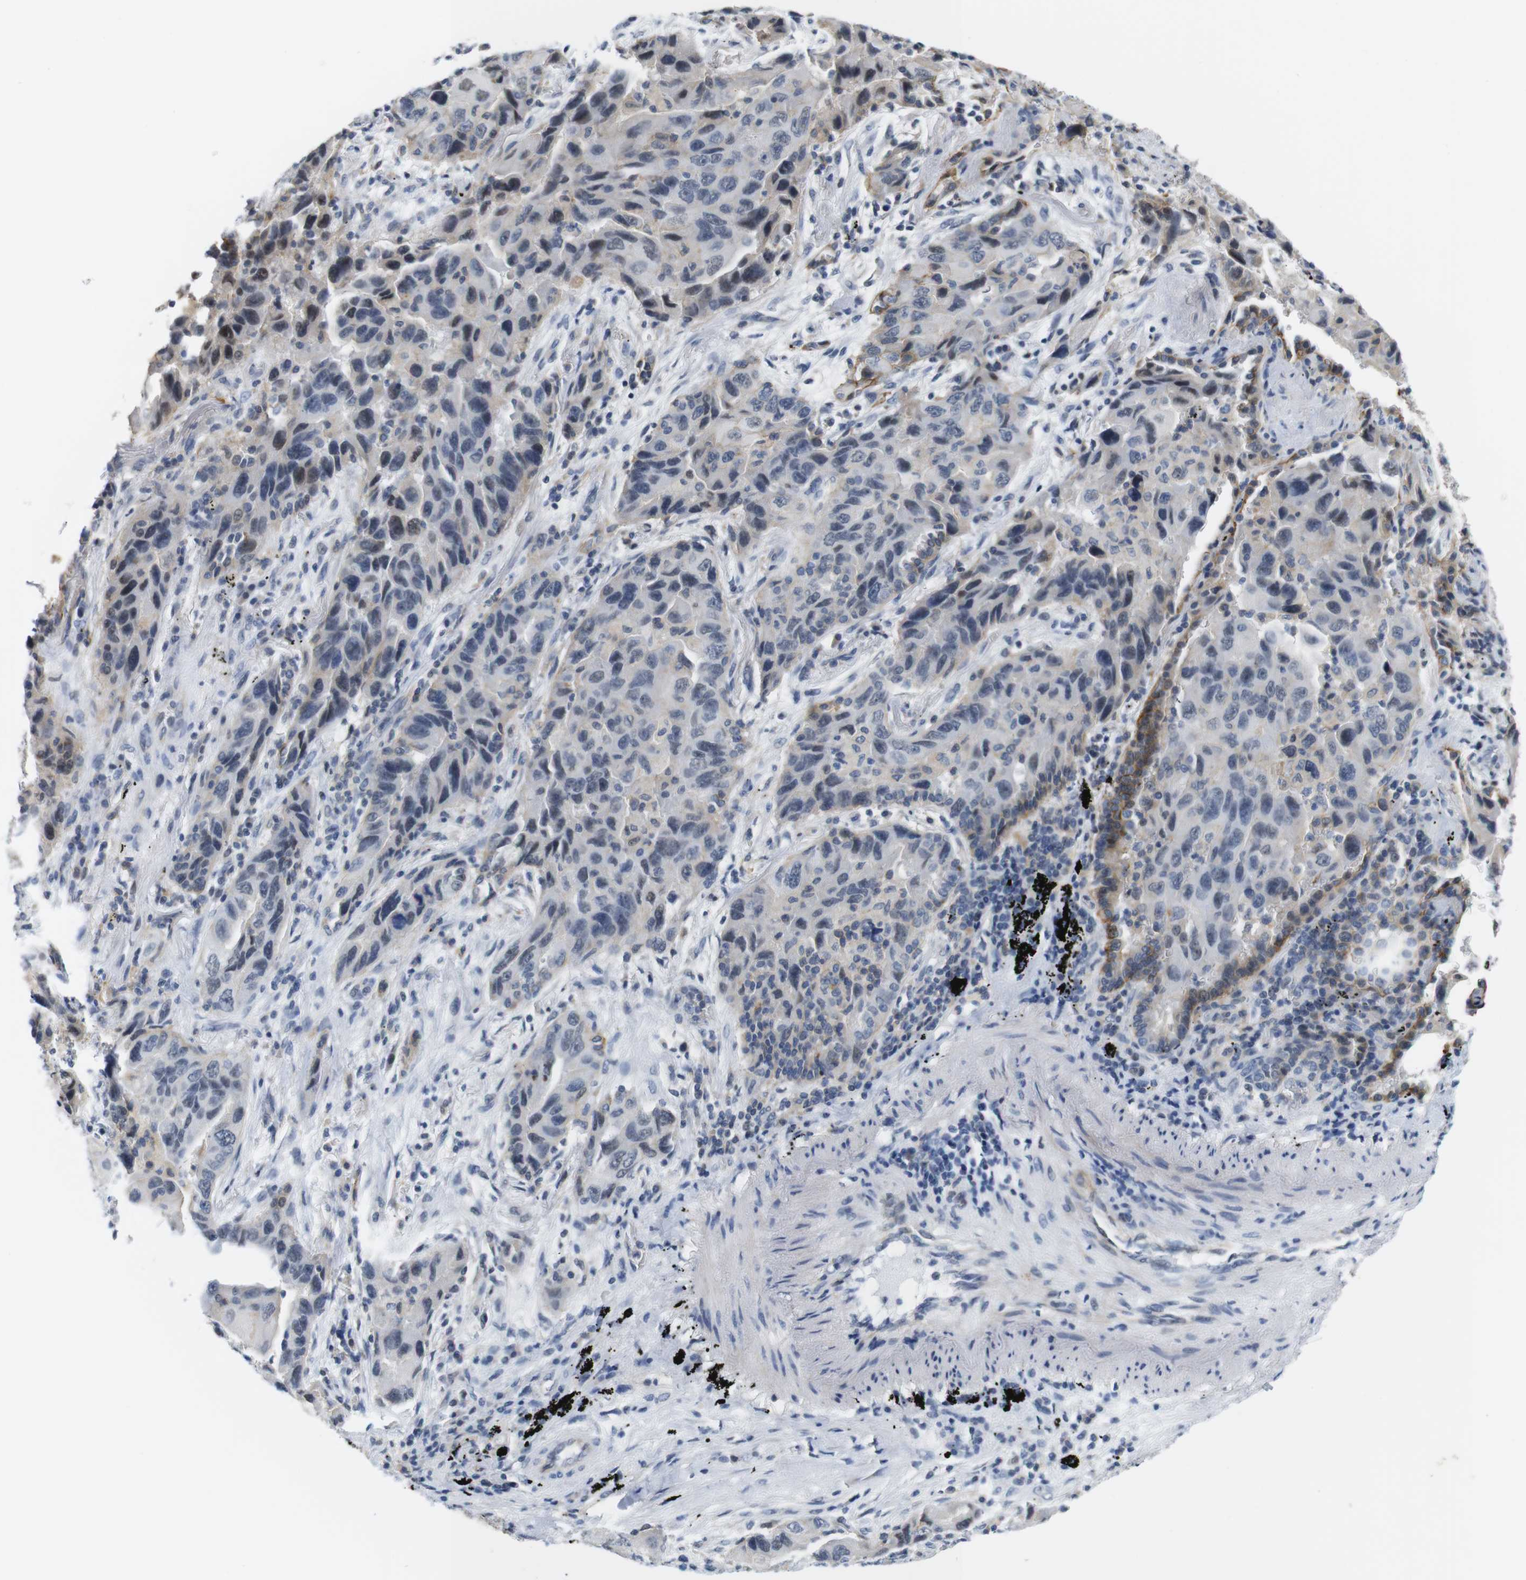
{"staining": {"intensity": "moderate", "quantity": "<25%", "location": "cytoplasmic/membranous"}, "tissue": "lung cancer", "cell_type": "Tumor cells", "image_type": "cancer", "snomed": [{"axis": "morphology", "description": "Adenocarcinoma, NOS"}, {"axis": "topography", "description": "Lung"}], "caption": "Tumor cells demonstrate moderate cytoplasmic/membranous staining in about <25% of cells in adenocarcinoma (lung).", "gene": "OTOF", "patient": {"sex": "female", "age": 65}}